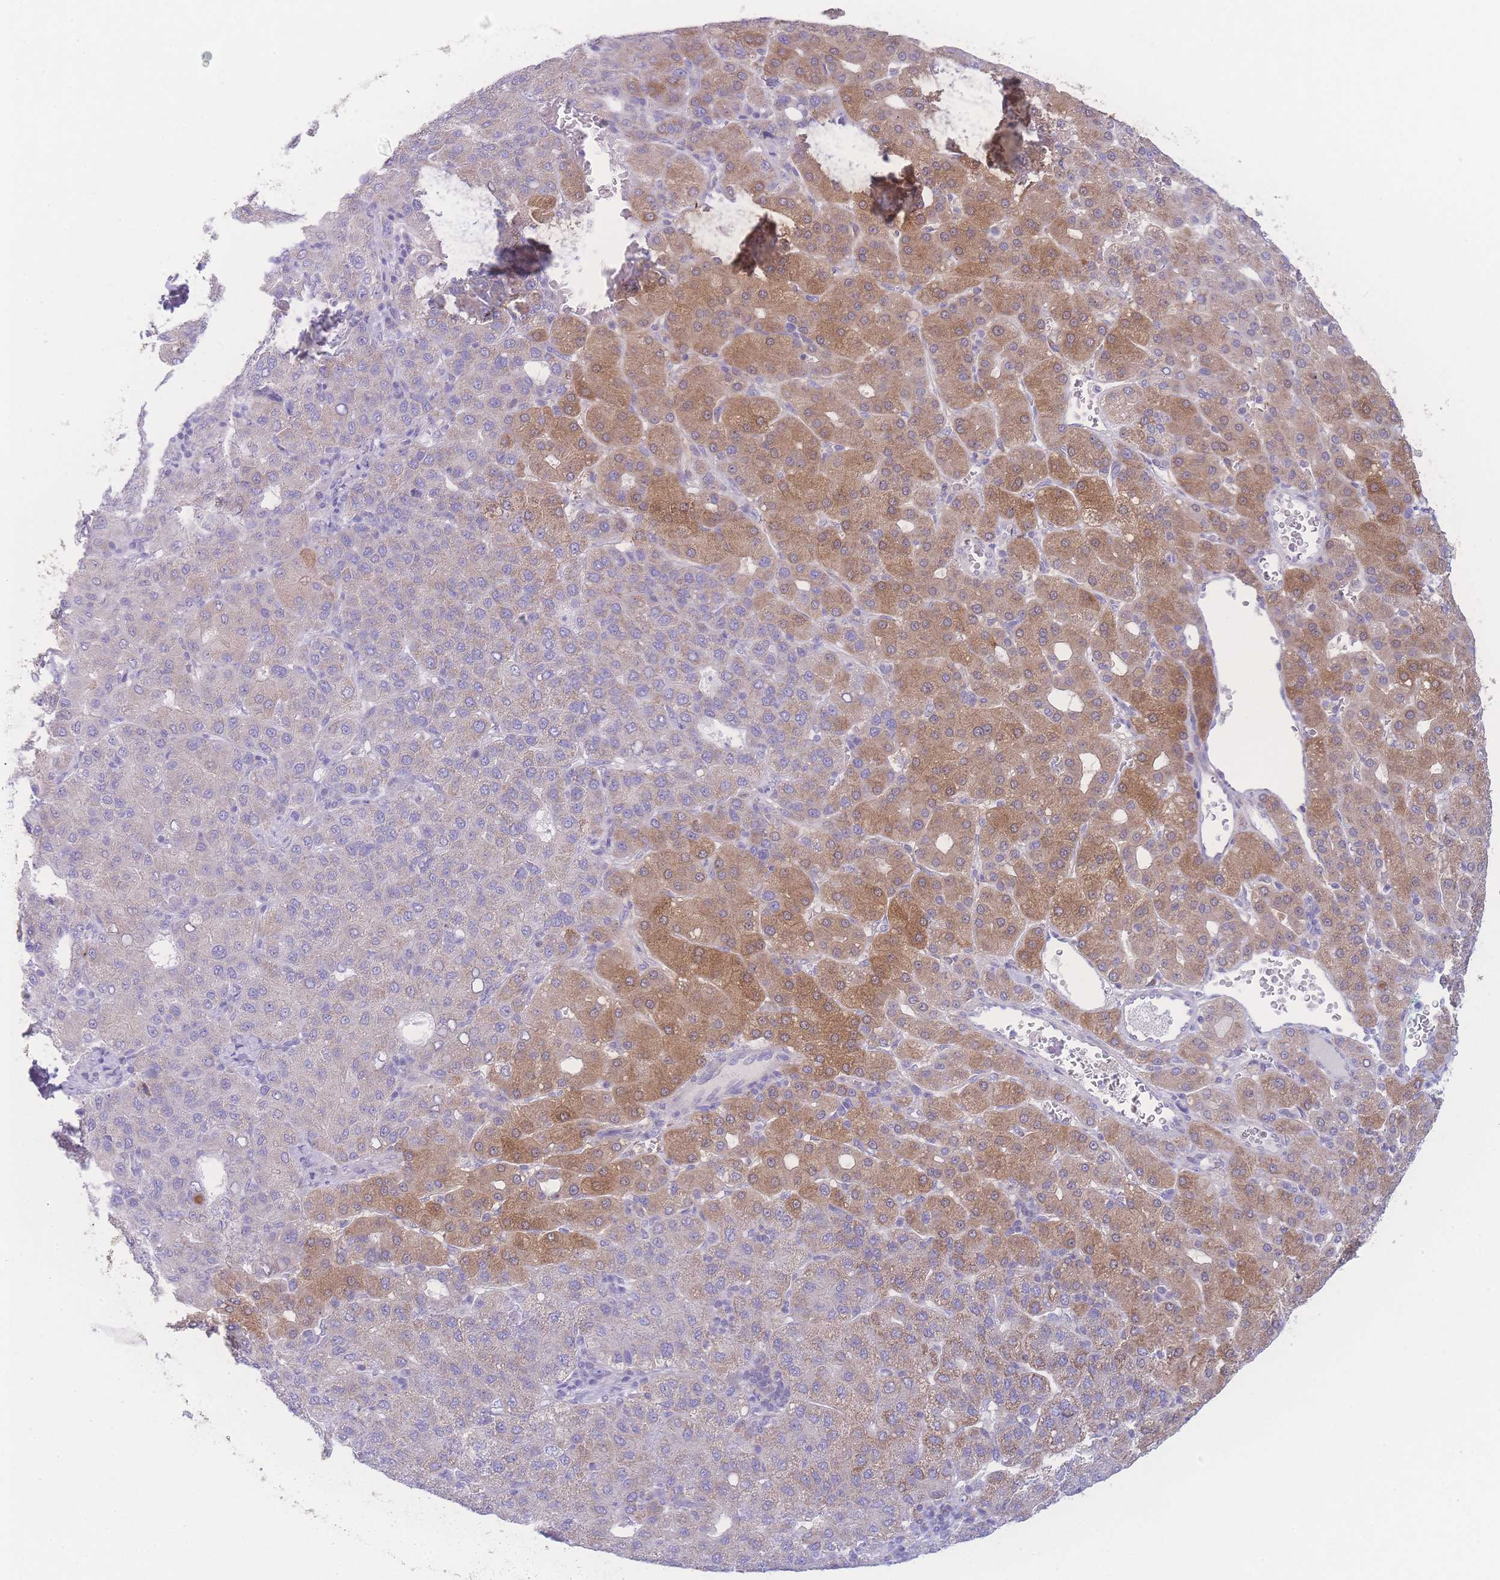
{"staining": {"intensity": "moderate", "quantity": "25%-75%", "location": "cytoplasmic/membranous"}, "tissue": "liver cancer", "cell_type": "Tumor cells", "image_type": "cancer", "snomed": [{"axis": "morphology", "description": "Carcinoma, Hepatocellular, NOS"}, {"axis": "topography", "description": "Liver"}], "caption": "Human hepatocellular carcinoma (liver) stained with a brown dye reveals moderate cytoplasmic/membranous positive positivity in approximately 25%-75% of tumor cells.", "gene": "NBEAL1", "patient": {"sex": "male", "age": 65}}